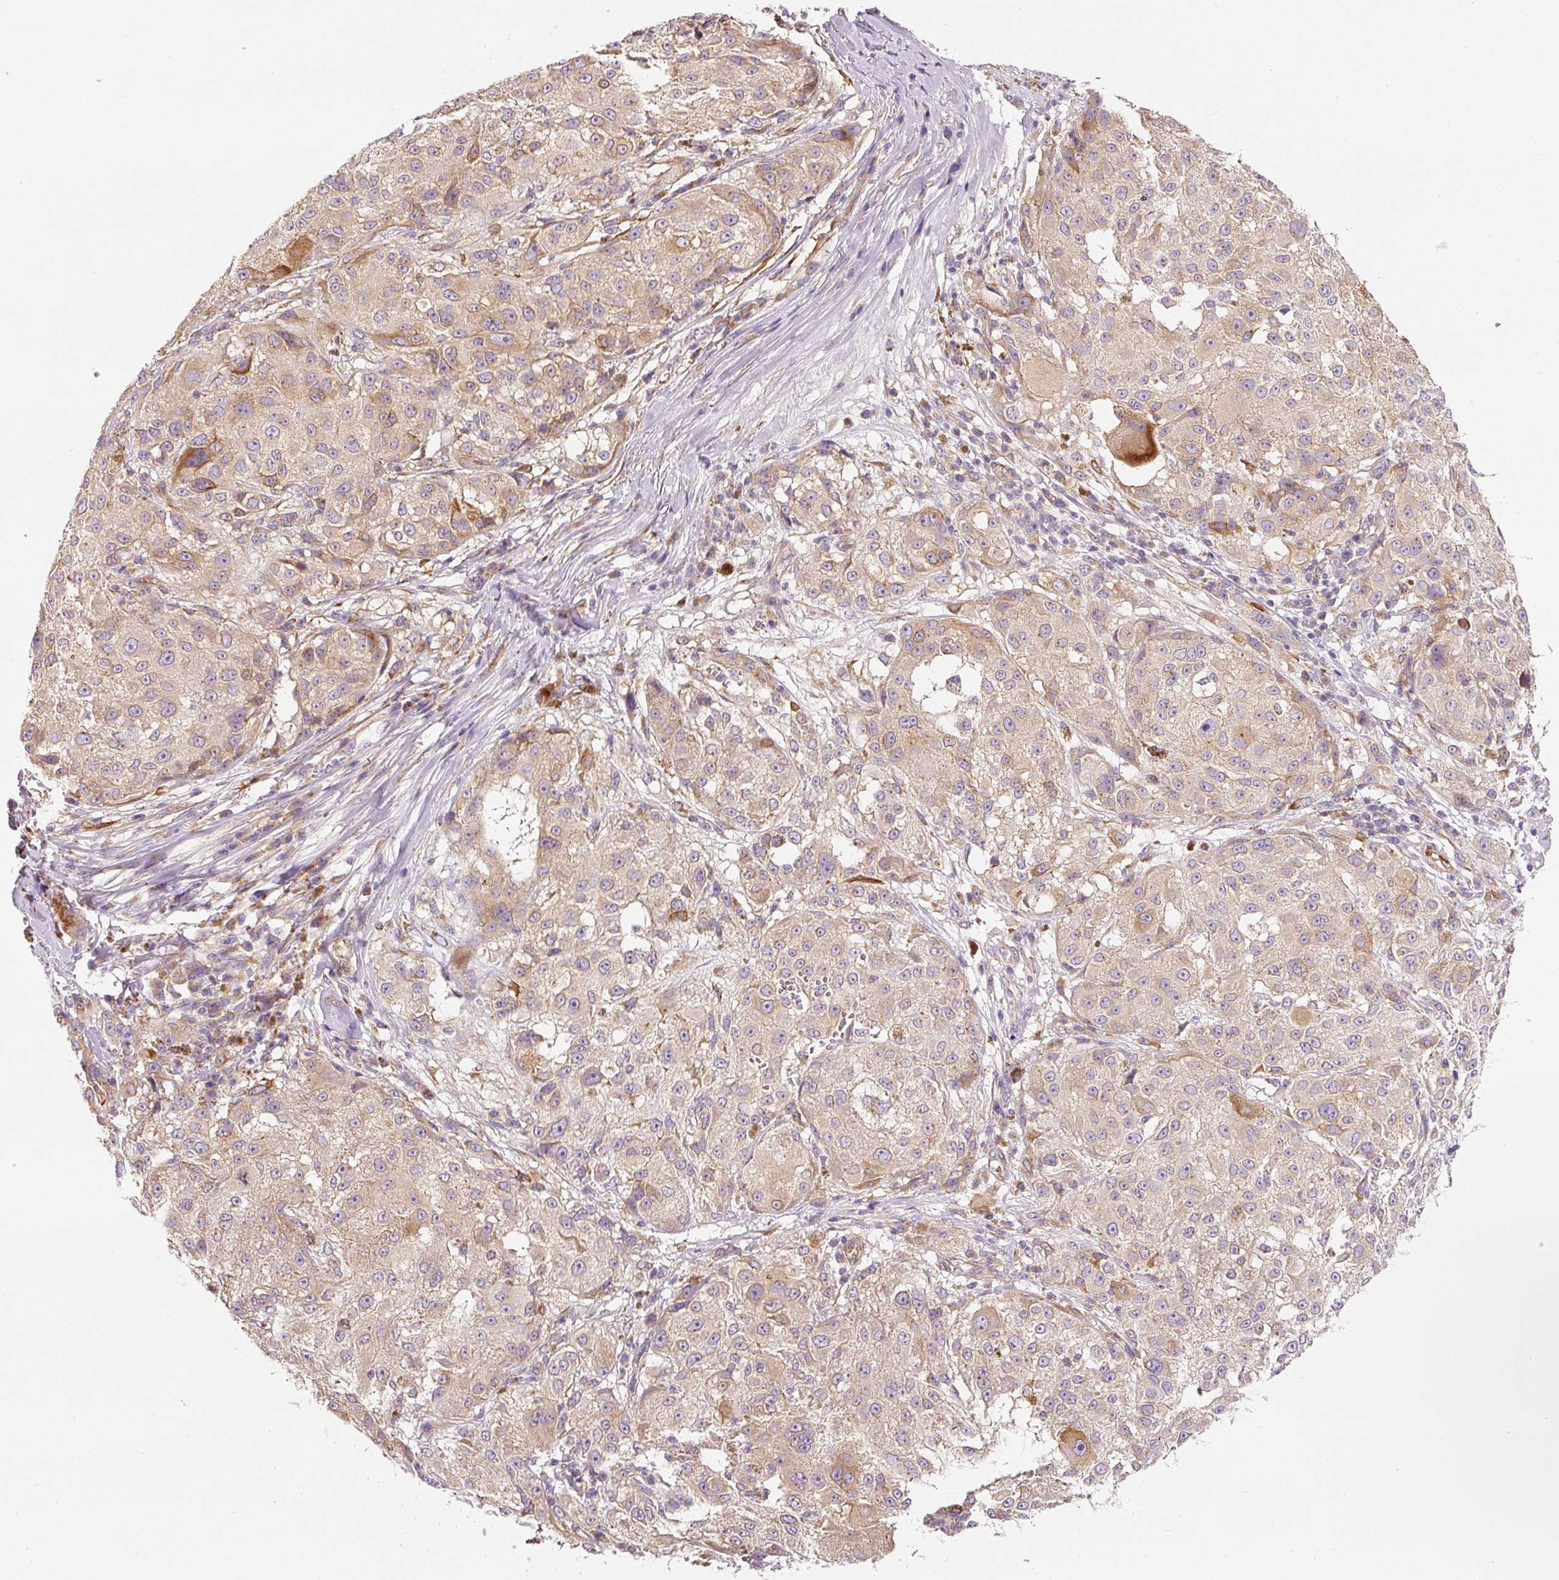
{"staining": {"intensity": "moderate", "quantity": "<25%", "location": "cytoplasmic/membranous"}, "tissue": "melanoma", "cell_type": "Tumor cells", "image_type": "cancer", "snomed": [{"axis": "morphology", "description": "Necrosis, NOS"}, {"axis": "morphology", "description": "Malignant melanoma, NOS"}, {"axis": "topography", "description": "Skin"}], "caption": "IHC staining of melanoma, which reveals low levels of moderate cytoplasmic/membranous expression in about <25% of tumor cells indicating moderate cytoplasmic/membranous protein expression. The staining was performed using DAB (brown) for protein detection and nuclei were counterstained in hematoxylin (blue).", "gene": "RNF167", "patient": {"sex": "female", "age": 87}}